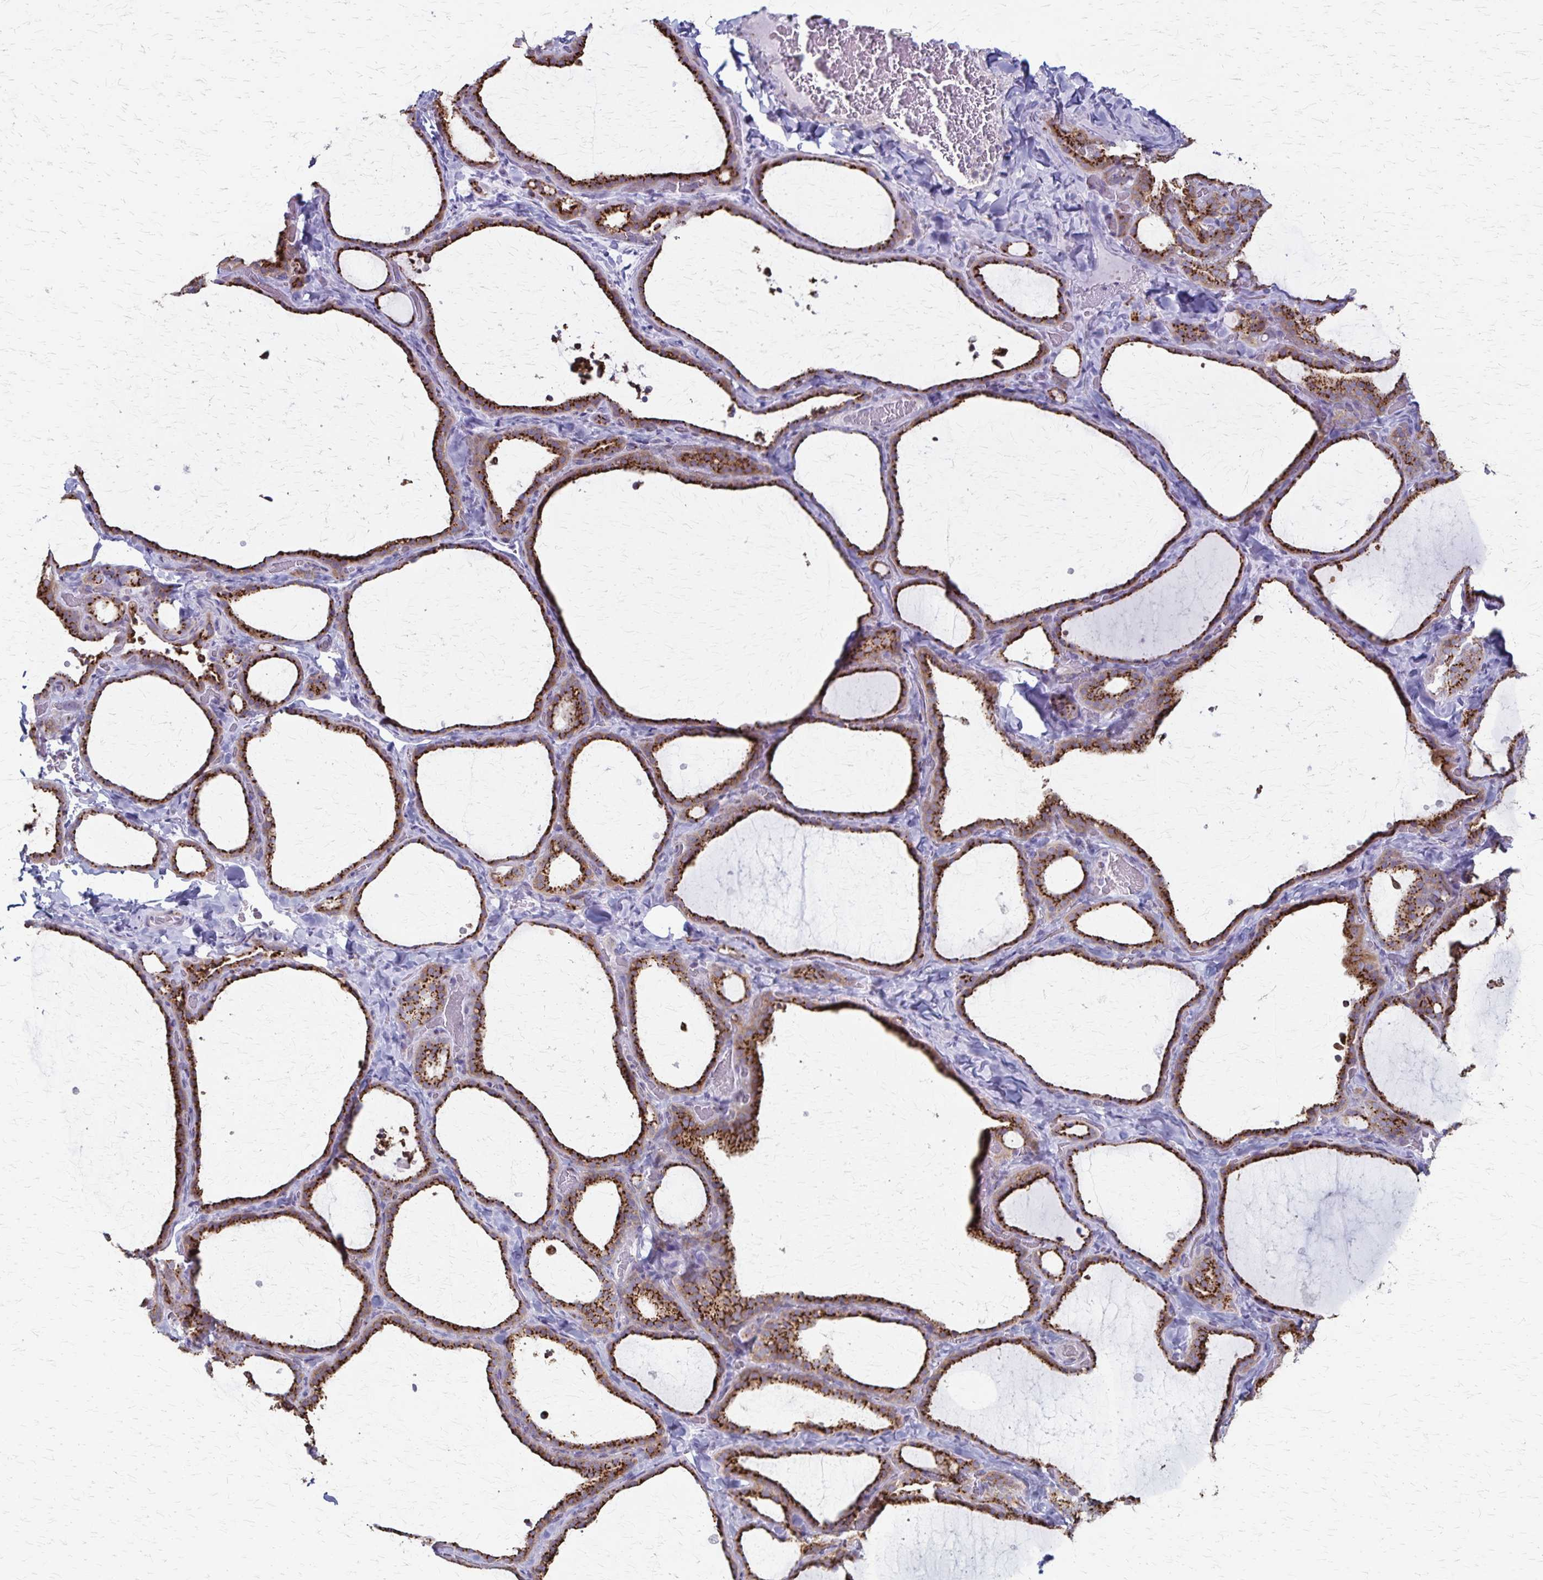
{"staining": {"intensity": "strong", "quantity": ">75%", "location": "cytoplasmic/membranous"}, "tissue": "thyroid gland", "cell_type": "Glandular cells", "image_type": "normal", "snomed": [{"axis": "morphology", "description": "Normal tissue, NOS"}, {"axis": "topography", "description": "Thyroid gland"}], "caption": "Glandular cells reveal strong cytoplasmic/membranous expression in approximately >75% of cells in unremarkable thyroid gland. The staining was performed using DAB to visualize the protein expression in brown, while the nuclei were stained in blue with hematoxylin (Magnification: 20x).", "gene": "MCFD2", "patient": {"sex": "female", "age": 22}}